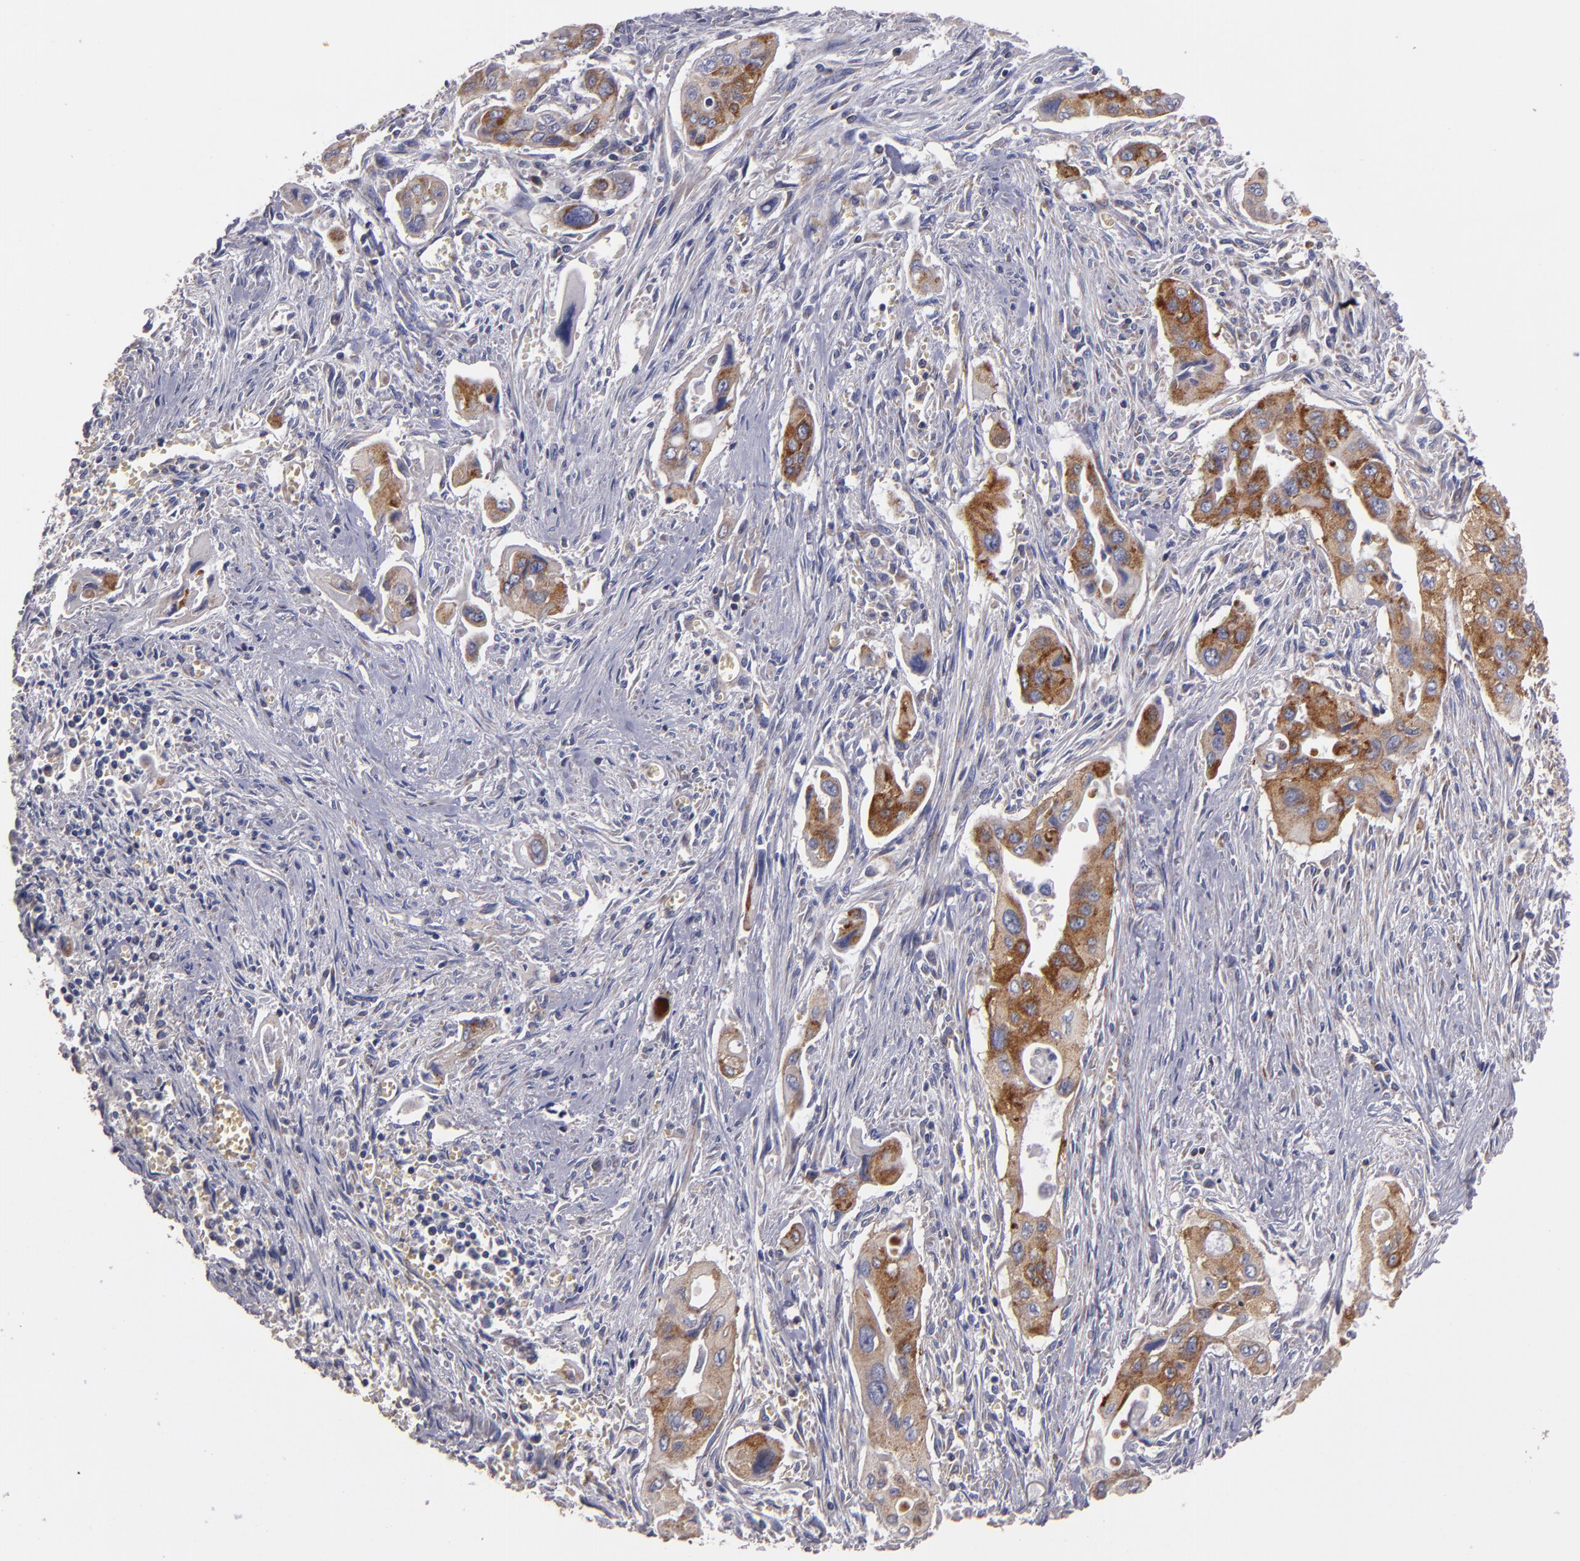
{"staining": {"intensity": "strong", "quantity": ">75%", "location": "cytoplasmic/membranous"}, "tissue": "pancreatic cancer", "cell_type": "Tumor cells", "image_type": "cancer", "snomed": [{"axis": "morphology", "description": "Adenocarcinoma, NOS"}, {"axis": "topography", "description": "Pancreas"}], "caption": "Protein positivity by immunohistochemistry (IHC) displays strong cytoplasmic/membranous expression in approximately >75% of tumor cells in pancreatic adenocarcinoma.", "gene": "CLTA", "patient": {"sex": "male", "age": 77}}